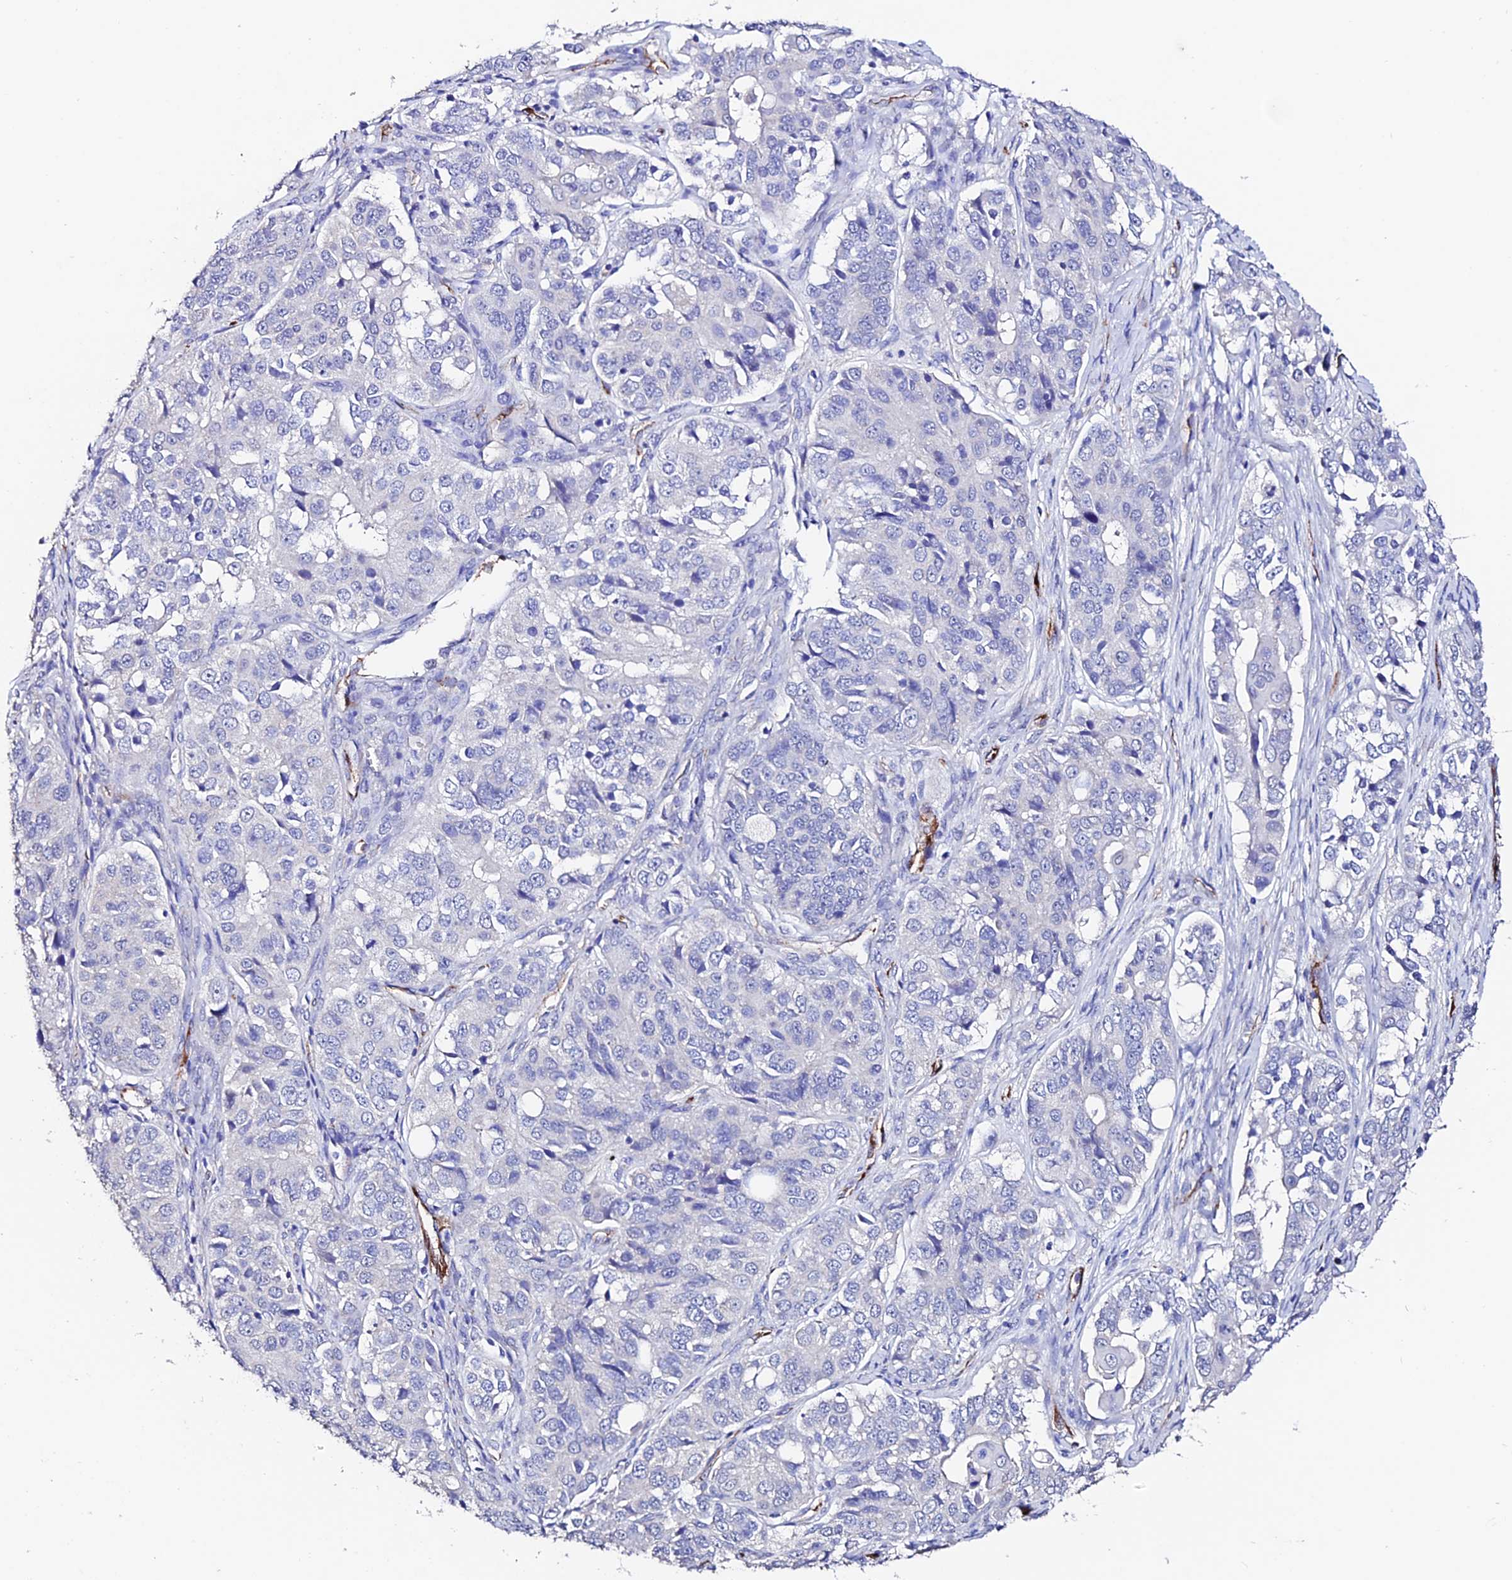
{"staining": {"intensity": "negative", "quantity": "none", "location": "none"}, "tissue": "ovarian cancer", "cell_type": "Tumor cells", "image_type": "cancer", "snomed": [{"axis": "morphology", "description": "Carcinoma, endometroid"}, {"axis": "topography", "description": "Ovary"}], "caption": "This is an immunohistochemistry photomicrograph of ovarian cancer (endometroid carcinoma). There is no staining in tumor cells.", "gene": "ESM1", "patient": {"sex": "female", "age": 51}}